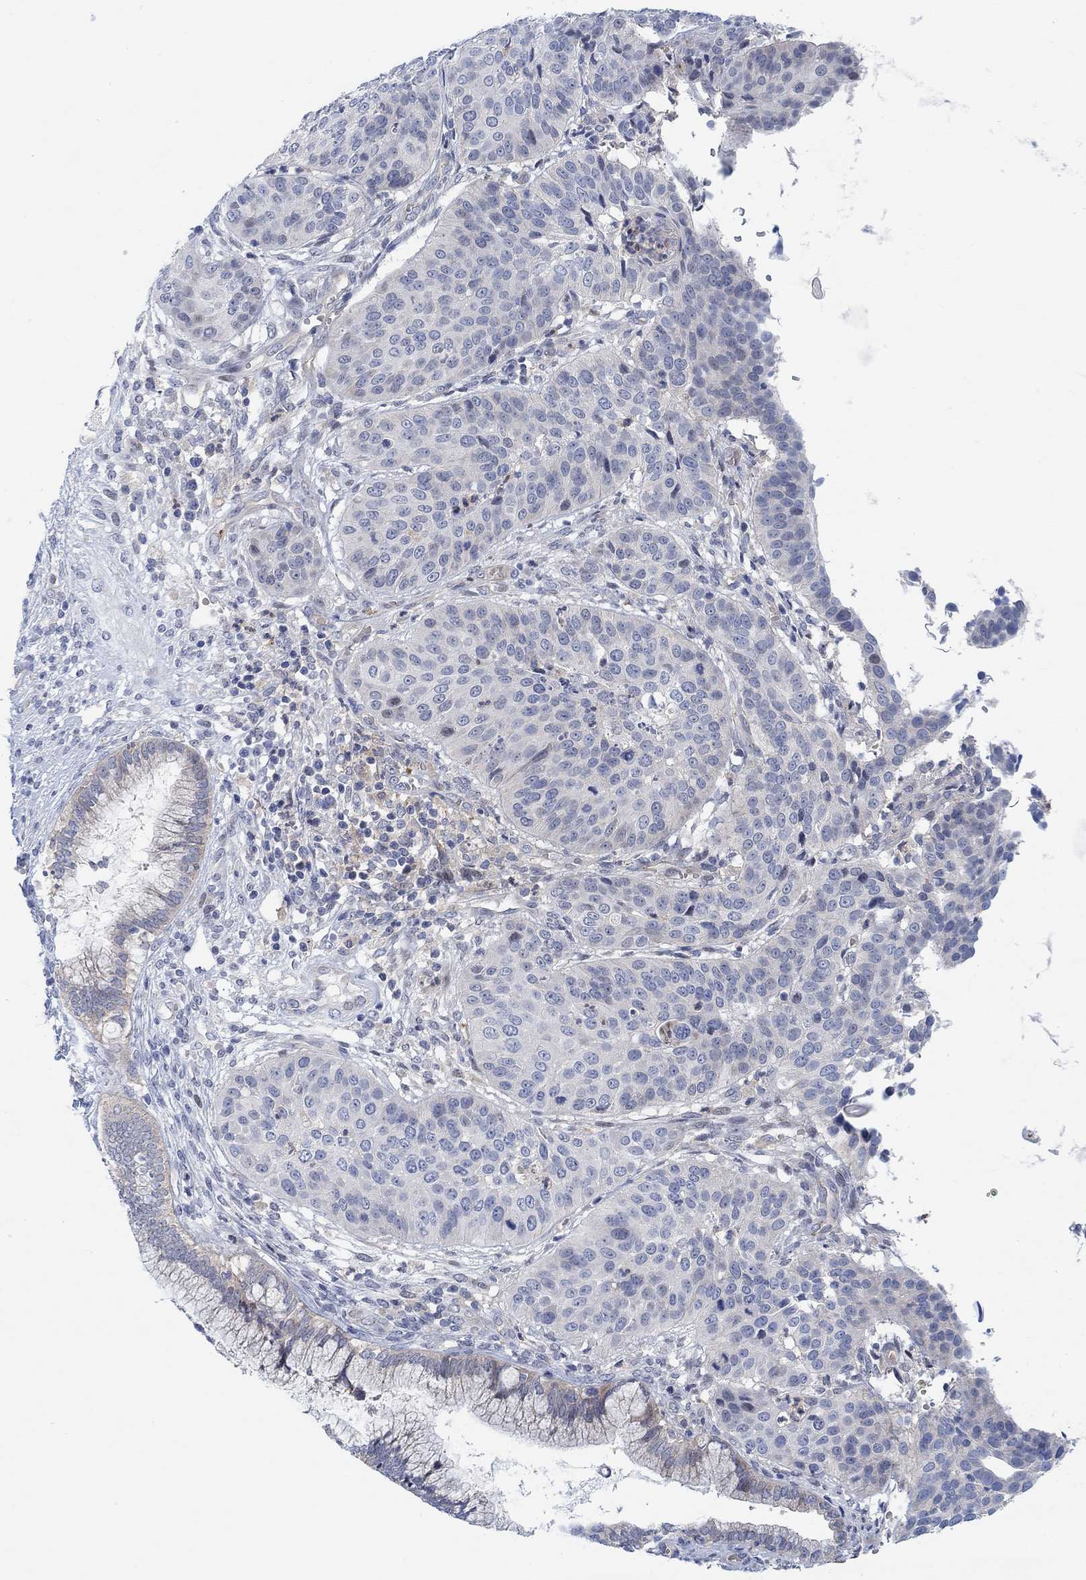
{"staining": {"intensity": "negative", "quantity": "none", "location": "none"}, "tissue": "cervical cancer", "cell_type": "Tumor cells", "image_type": "cancer", "snomed": [{"axis": "morphology", "description": "Normal tissue, NOS"}, {"axis": "morphology", "description": "Squamous cell carcinoma, NOS"}, {"axis": "topography", "description": "Cervix"}], "caption": "IHC image of neoplastic tissue: human squamous cell carcinoma (cervical) stained with DAB (3,3'-diaminobenzidine) displays no significant protein expression in tumor cells. Brightfield microscopy of immunohistochemistry (IHC) stained with DAB (3,3'-diaminobenzidine) (brown) and hematoxylin (blue), captured at high magnification.", "gene": "PMFBP1", "patient": {"sex": "female", "age": 39}}